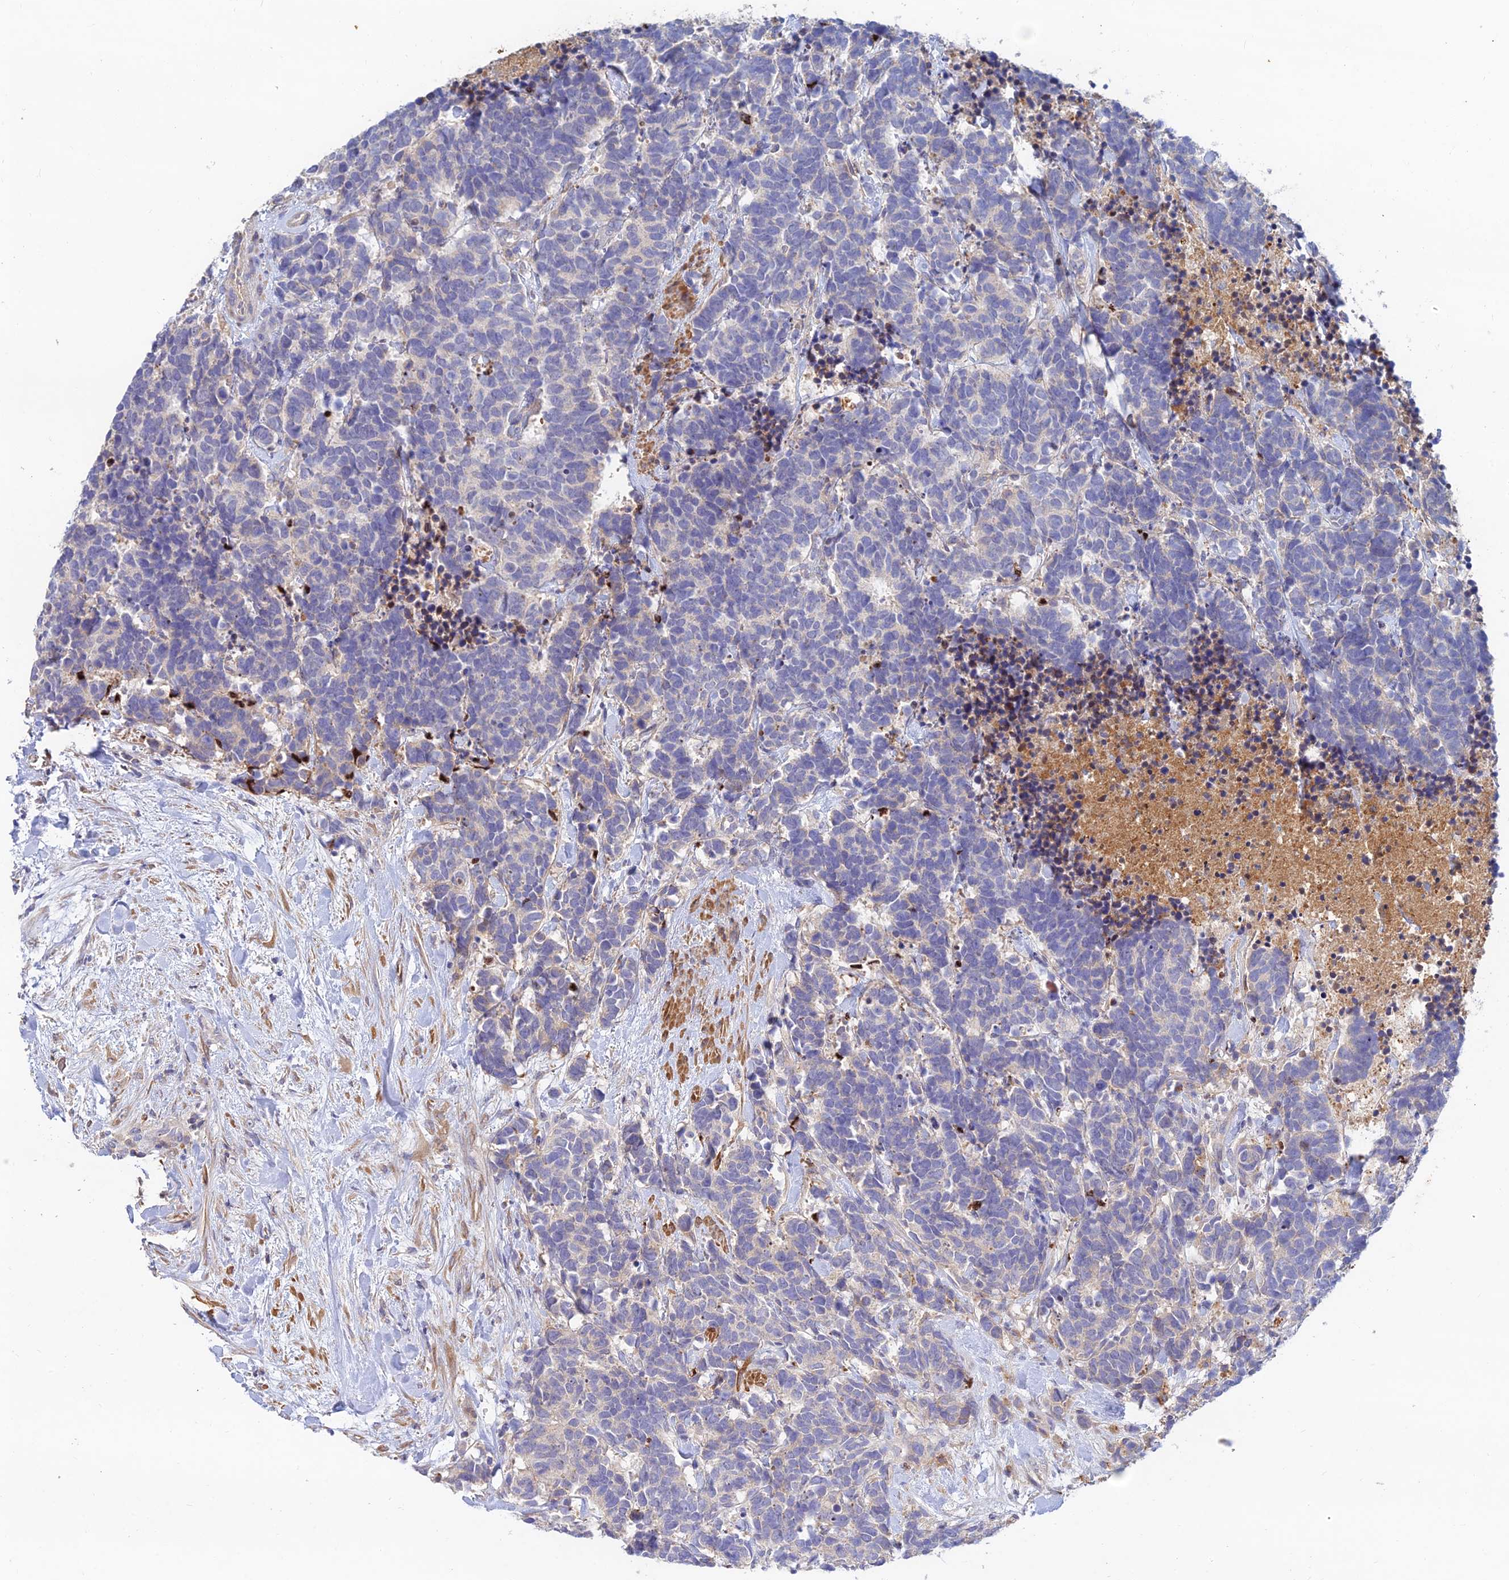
{"staining": {"intensity": "negative", "quantity": "none", "location": "none"}, "tissue": "carcinoid", "cell_type": "Tumor cells", "image_type": "cancer", "snomed": [{"axis": "morphology", "description": "Carcinoma, NOS"}, {"axis": "morphology", "description": "Carcinoid, malignant, NOS"}, {"axis": "topography", "description": "Prostate"}], "caption": "DAB (3,3'-diaminobenzidine) immunohistochemical staining of human carcinoid exhibits no significant staining in tumor cells.", "gene": "ACSM5", "patient": {"sex": "male", "age": 57}}